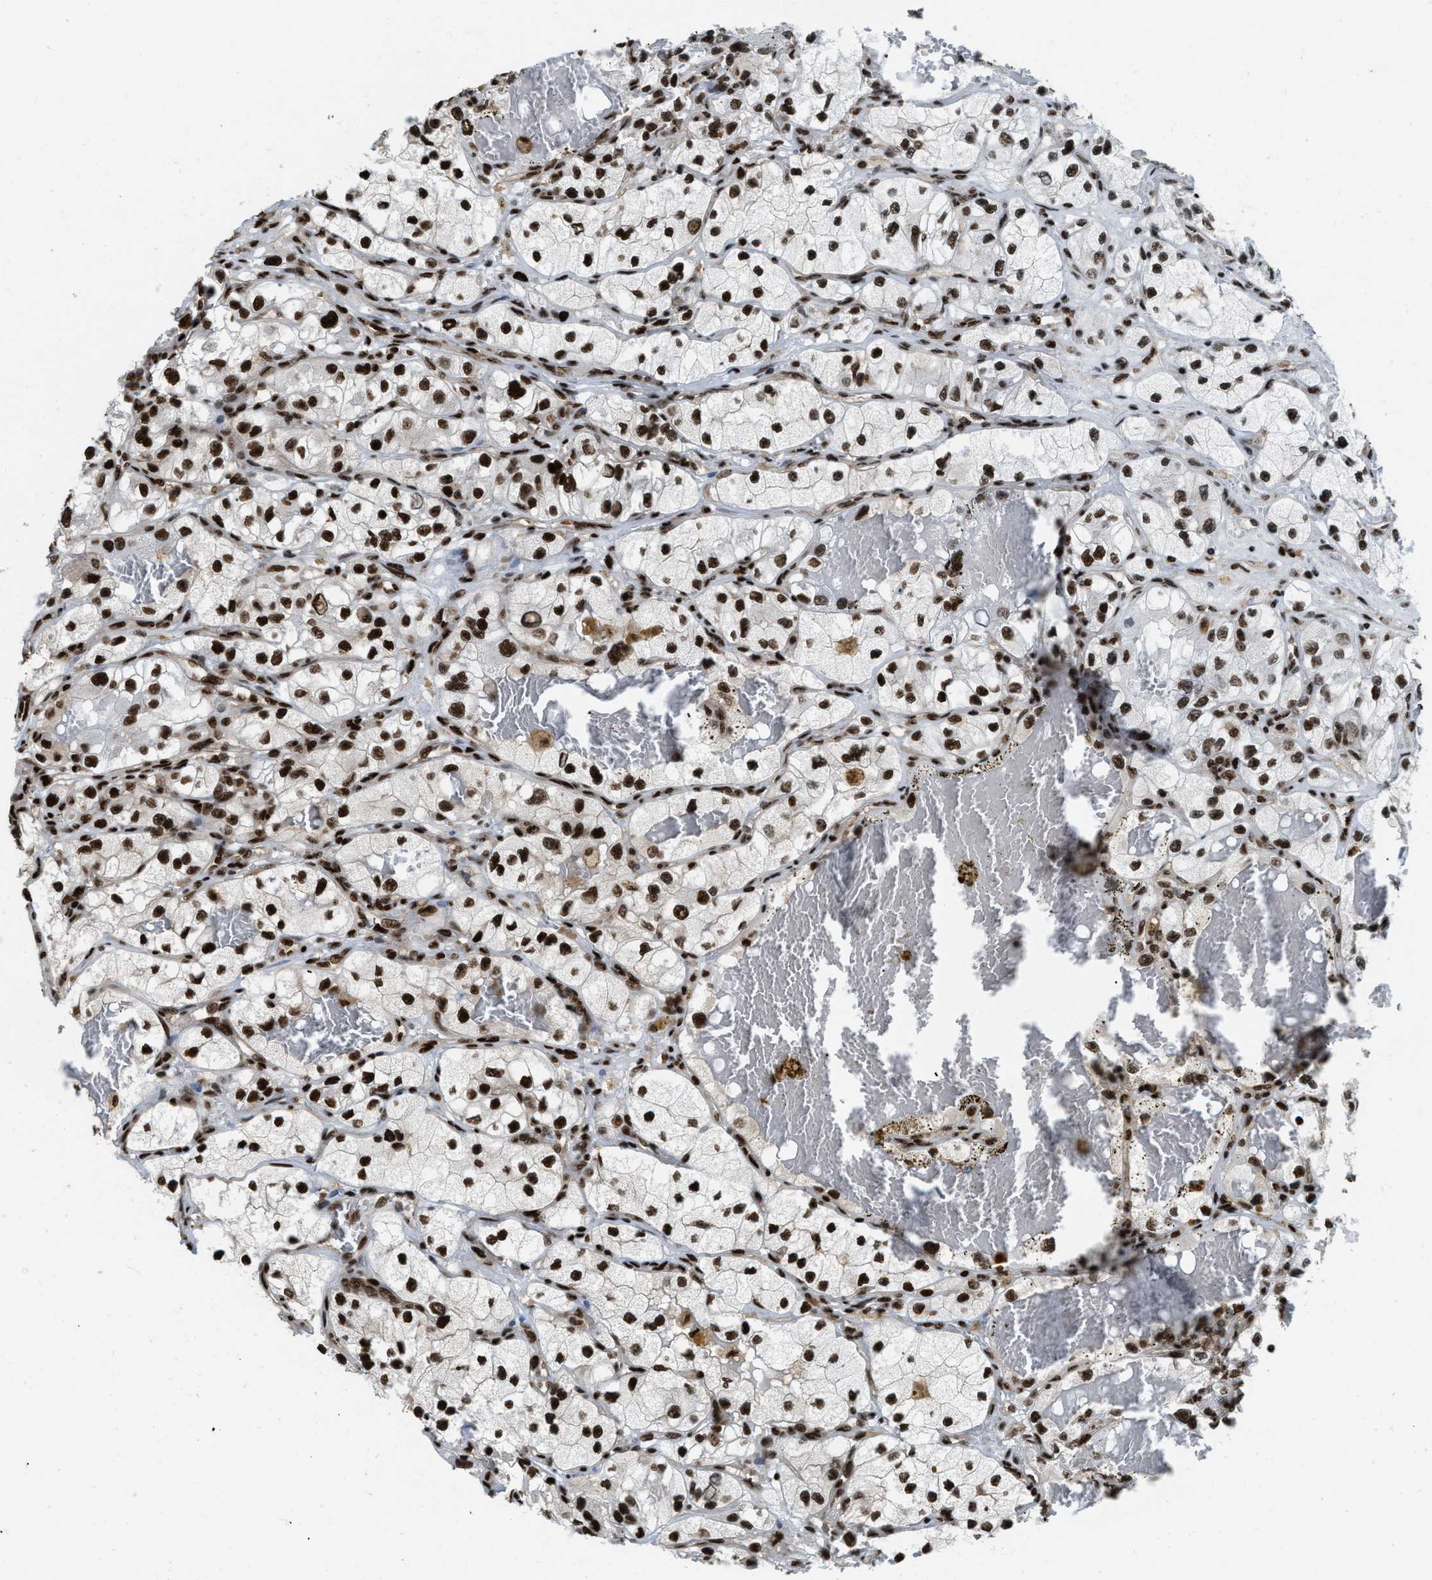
{"staining": {"intensity": "strong", "quantity": ">75%", "location": "nuclear"}, "tissue": "renal cancer", "cell_type": "Tumor cells", "image_type": "cancer", "snomed": [{"axis": "morphology", "description": "Adenocarcinoma, NOS"}, {"axis": "topography", "description": "Kidney"}], "caption": "There is high levels of strong nuclear expression in tumor cells of adenocarcinoma (renal), as demonstrated by immunohistochemical staining (brown color).", "gene": "NUMA1", "patient": {"sex": "female", "age": 57}}